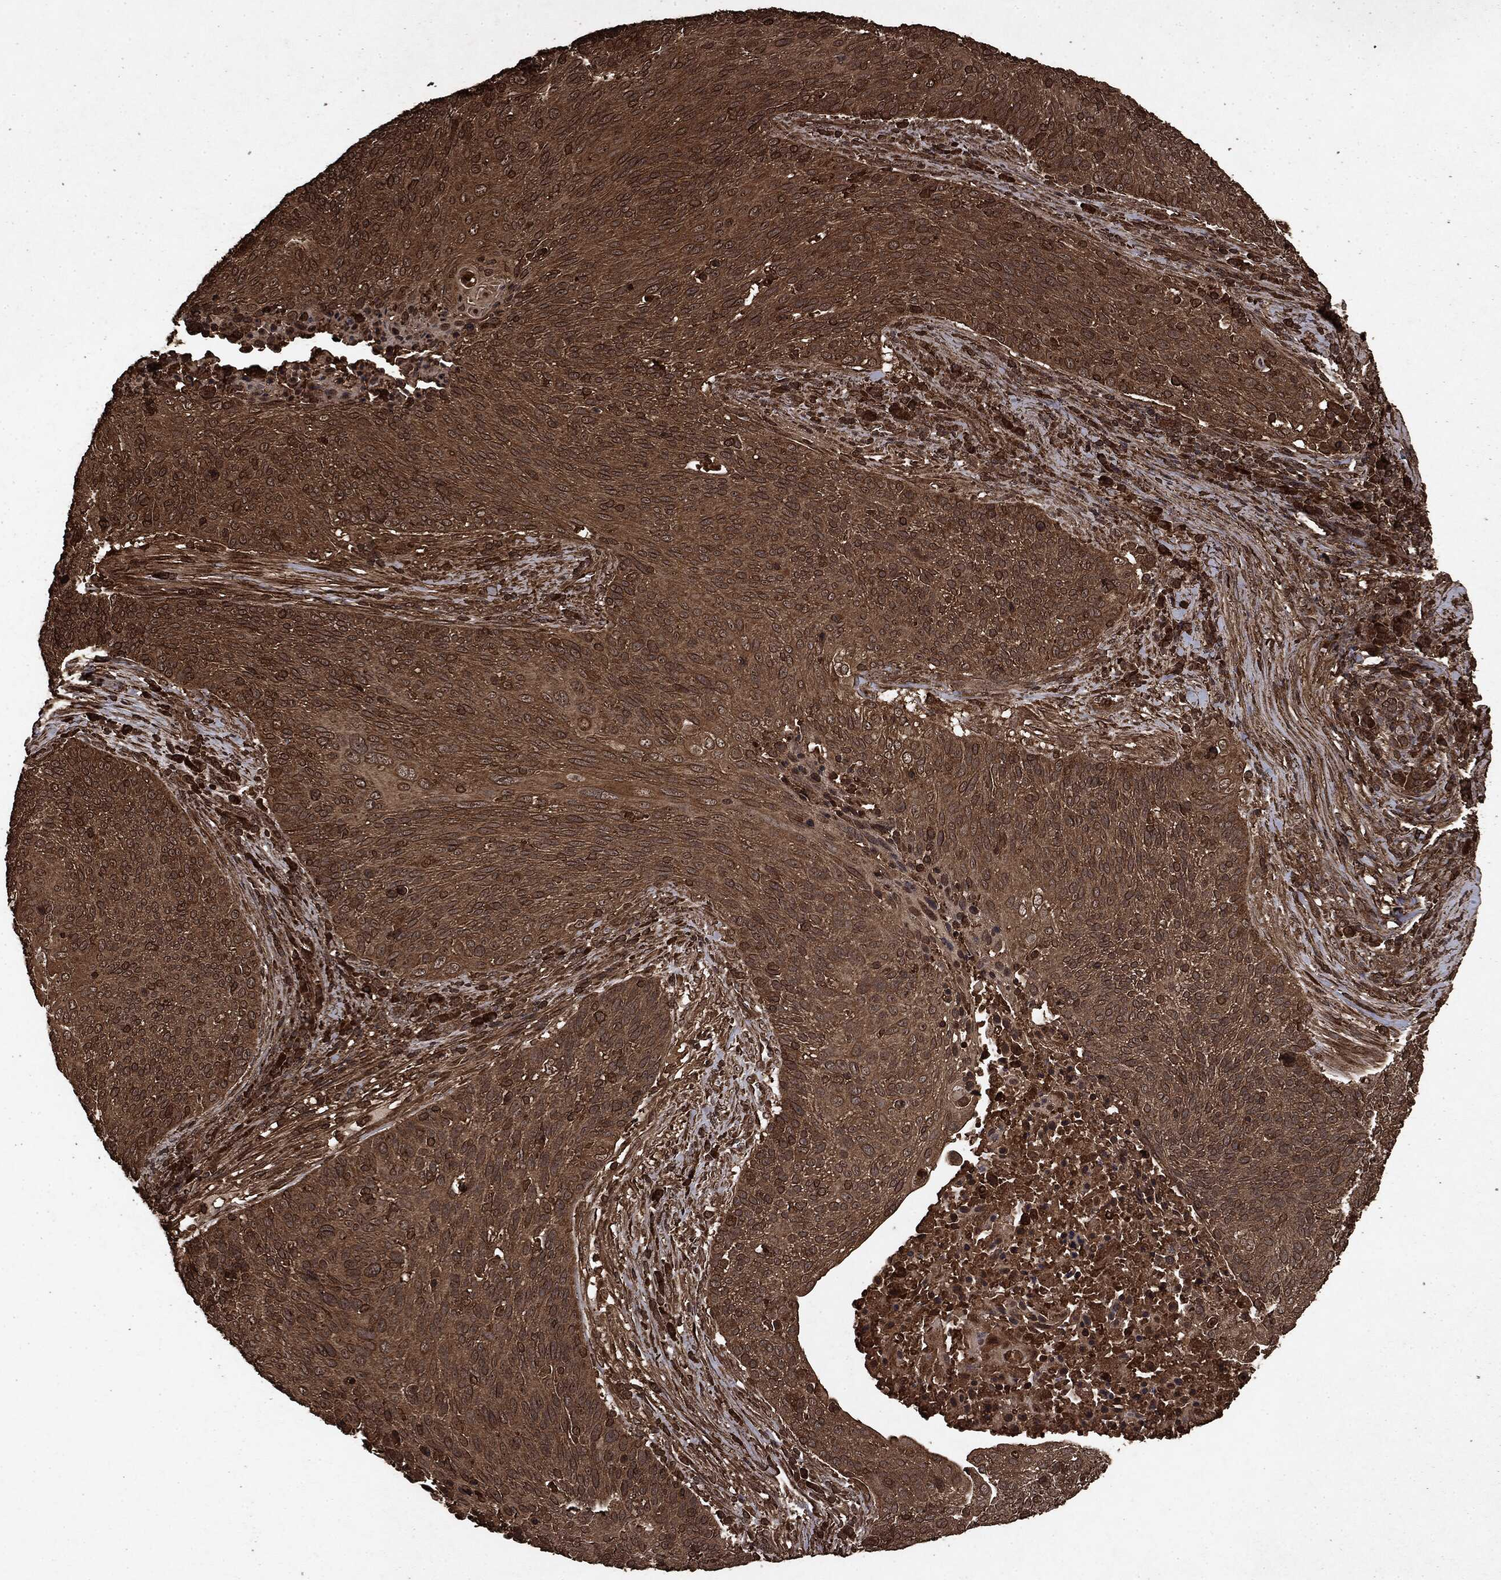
{"staining": {"intensity": "moderate", "quantity": ">75%", "location": "cytoplasmic/membranous"}, "tissue": "cervical cancer", "cell_type": "Tumor cells", "image_type": "cancer", "snomed": [{"axis": "morphology", "description": "Squamous cell carcinoma, NOS"}, {"axis": "topography", "description": "Cervix"}], "caption": "Immunohistochemistry staining of cervical cancer (squamous cell carcinoma), which demonstrates medium levels of moderate cytoplasmic/membranous expression in about >75% of tumor cells indicating moderate cytoplasmic/membranous protein positivity. The staining was performed using DAB (3,3'-diaminobenzidine) (brown) for protein detection and nuclei were counterstained in hematoxylin (blue).", "gene": "ARAF", "patient": {"sex": "female", "age": 31}}